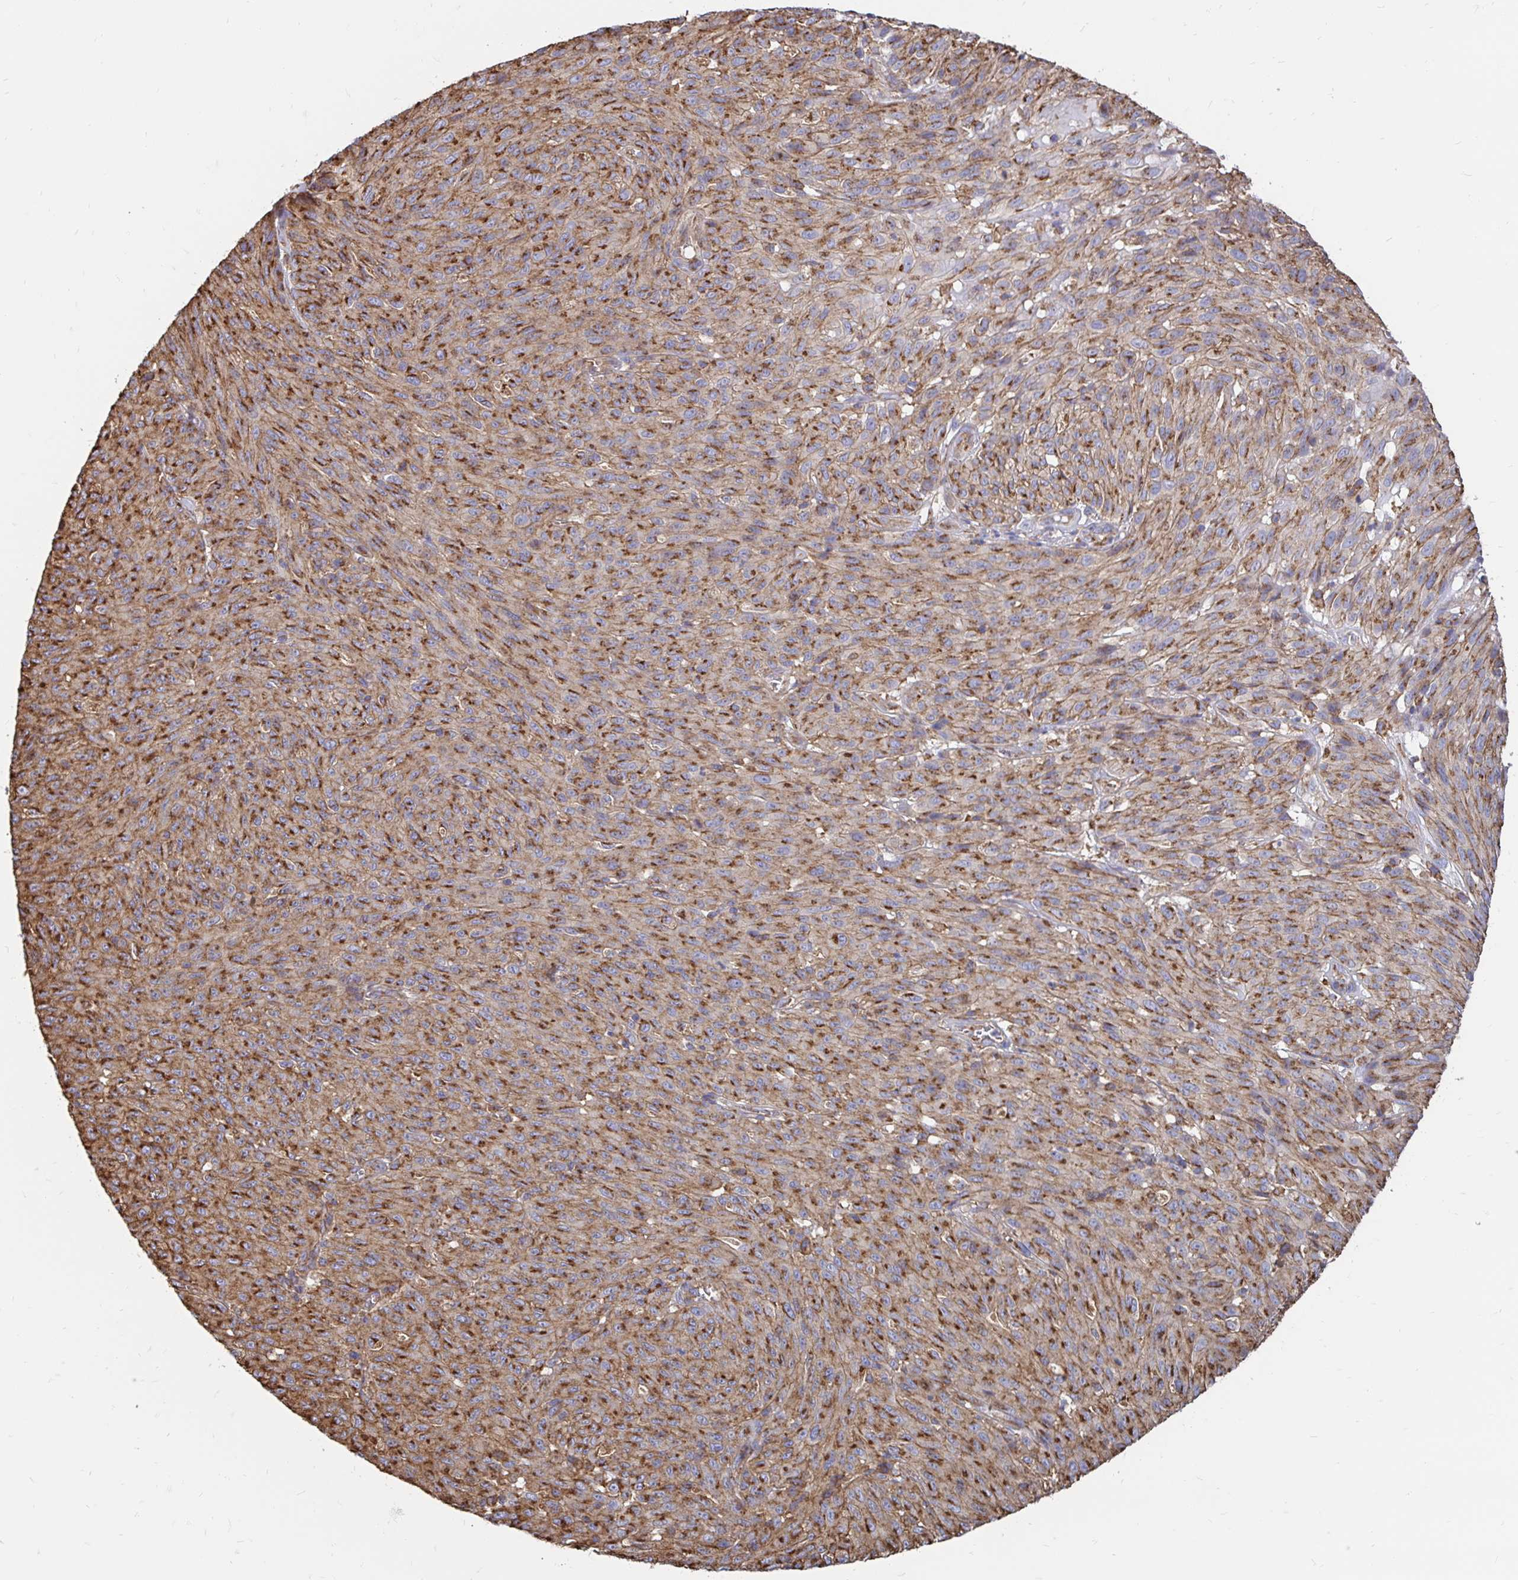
{"staining": {"intensity": "strong", "quantity": ">75%", "location": "cytoplasmic/membranous"}, "tissue": "melanoma", "cell_type": "Tumor cells", "image_type": "cancer", "snomed": [{"axis": "morphology", "description": "Malignant melanoma, NOS"}, {"axis": "topography", "description": "Skin"}], "caption": "Protein expression analysis of melanoma exhibits strong cytoplasmic/membranous positivity in approximately >75% of tumor cells.", "gene": "CLTC", "patient": {"sex": "male", "age": 85}}